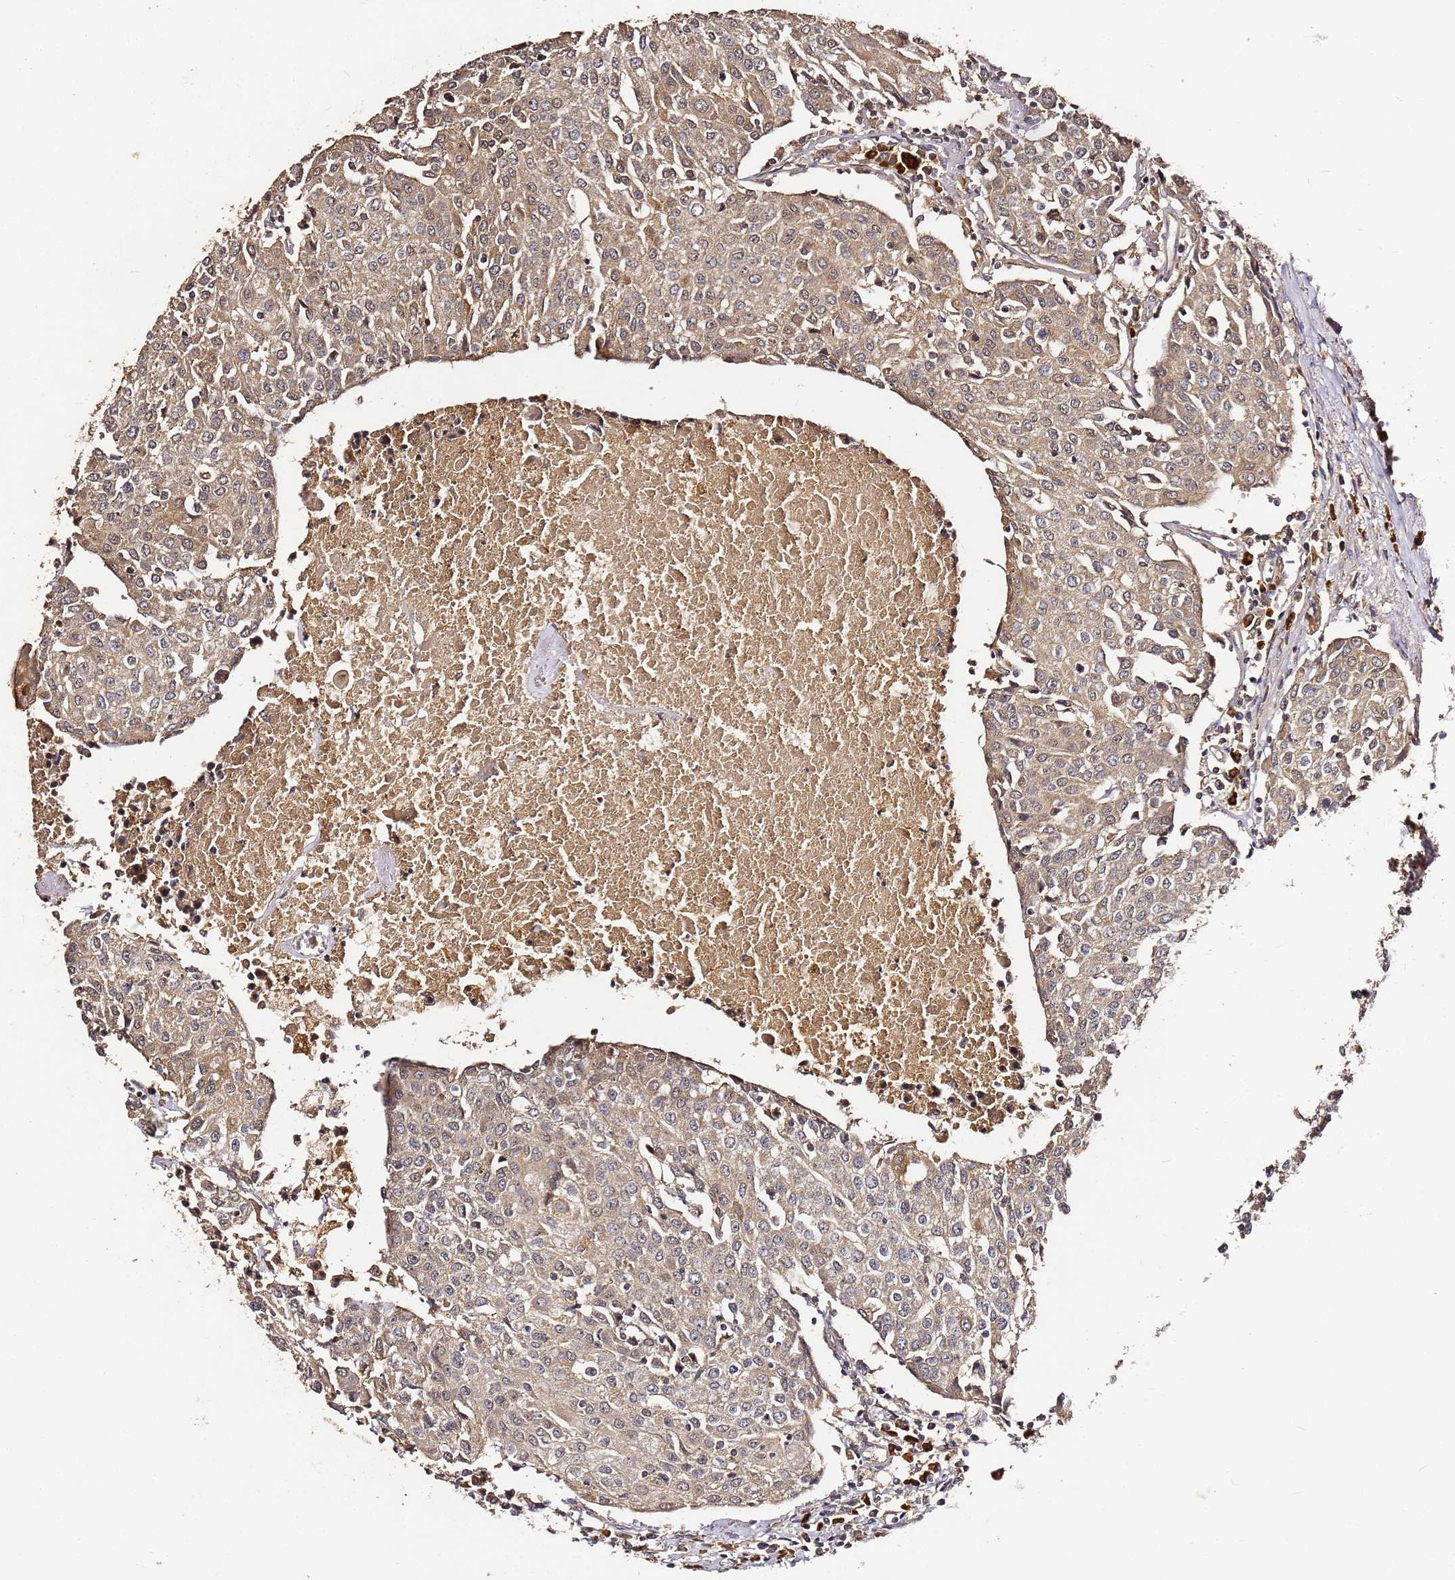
{"staining": {"intensity": "weak", "quantity": ">75%", "location": "cytoplasmic/membranous"}, "tissue": "urothelial cancer", "cell_type": "Tumor cells", "image_type": "cancer", "snomed": [{"axis": "morphology", "description": "Urothelial carcinoma, High grade"}, {"axis": "topography", "description": "Urinary bladder"}], "caption": "High-grade urothelial carcinoma tissue displays weak cytoplasmic/membranous expression in about >75% of tumor cells, visualized by immunohistochemistry. (Stains: DAB (3,3'-diaminobenzidine) in brown, nuclei in blue, Microscopy: brightfield microscopy at high magnification).", "gene": "C6orf136", "patient": {"sex": "female", "age": 85}}